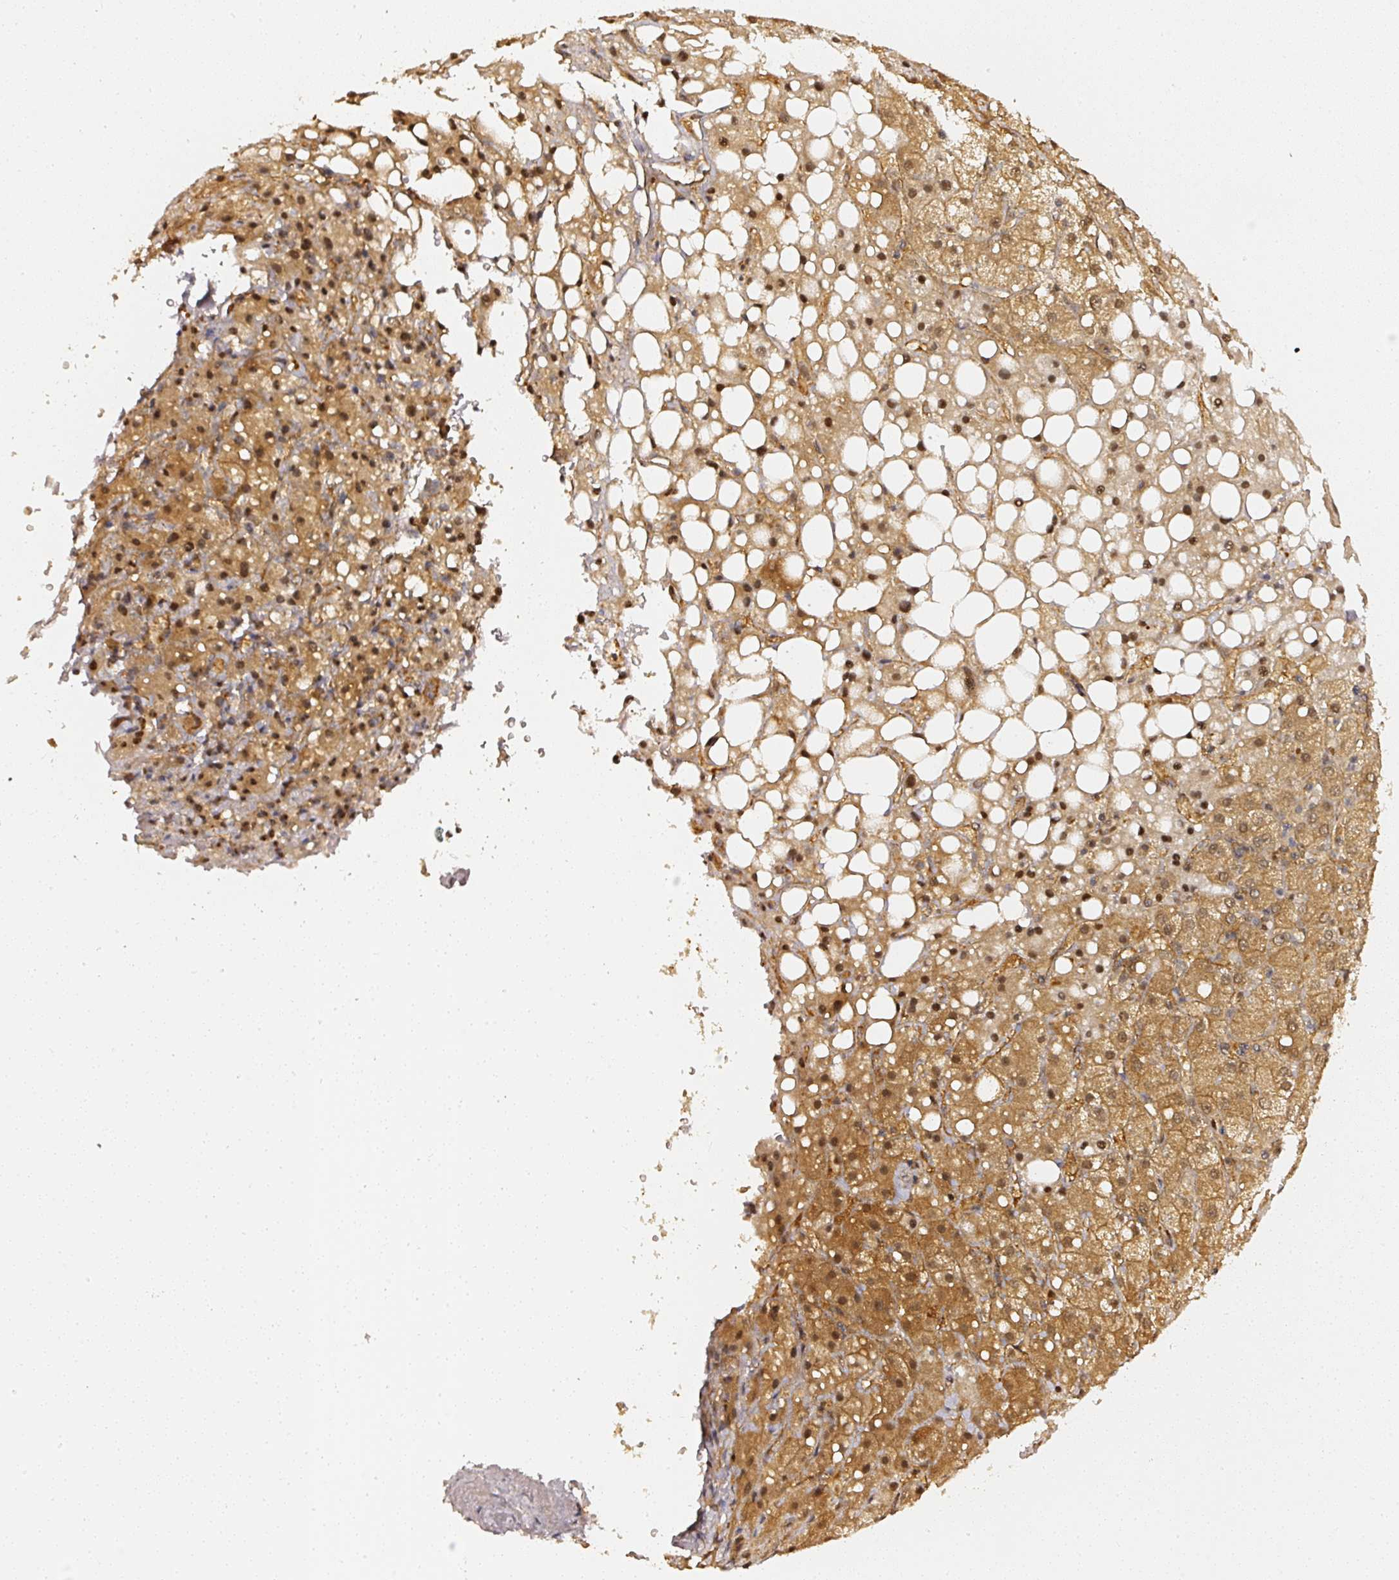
{"staining": {"intensity": "moderate", "quantity": ">75%", "location": "cytoplasmic/membranous,nuclear"}, "tissue": "liver cancer", "cell_type": "Tumor cells", "image_type": "cancer", "snomed": [{"axis": "morphology", "description": "Carcinoma, Hepatocellular, NOS"}, {"axis": "topography", "description": "Liver"}], "caption": "Immunohistochemistry (IHC) (DAB (3,3'-diaminobenzidine)) staining of human hepatocellular carcinoma (liver) exhibits moderate cytoplasmic/membranous and nuclear protein staining in about >75% of tumor cells.", "gene": "PSMD1", "patient": {"sex": "male", "age": 80}}